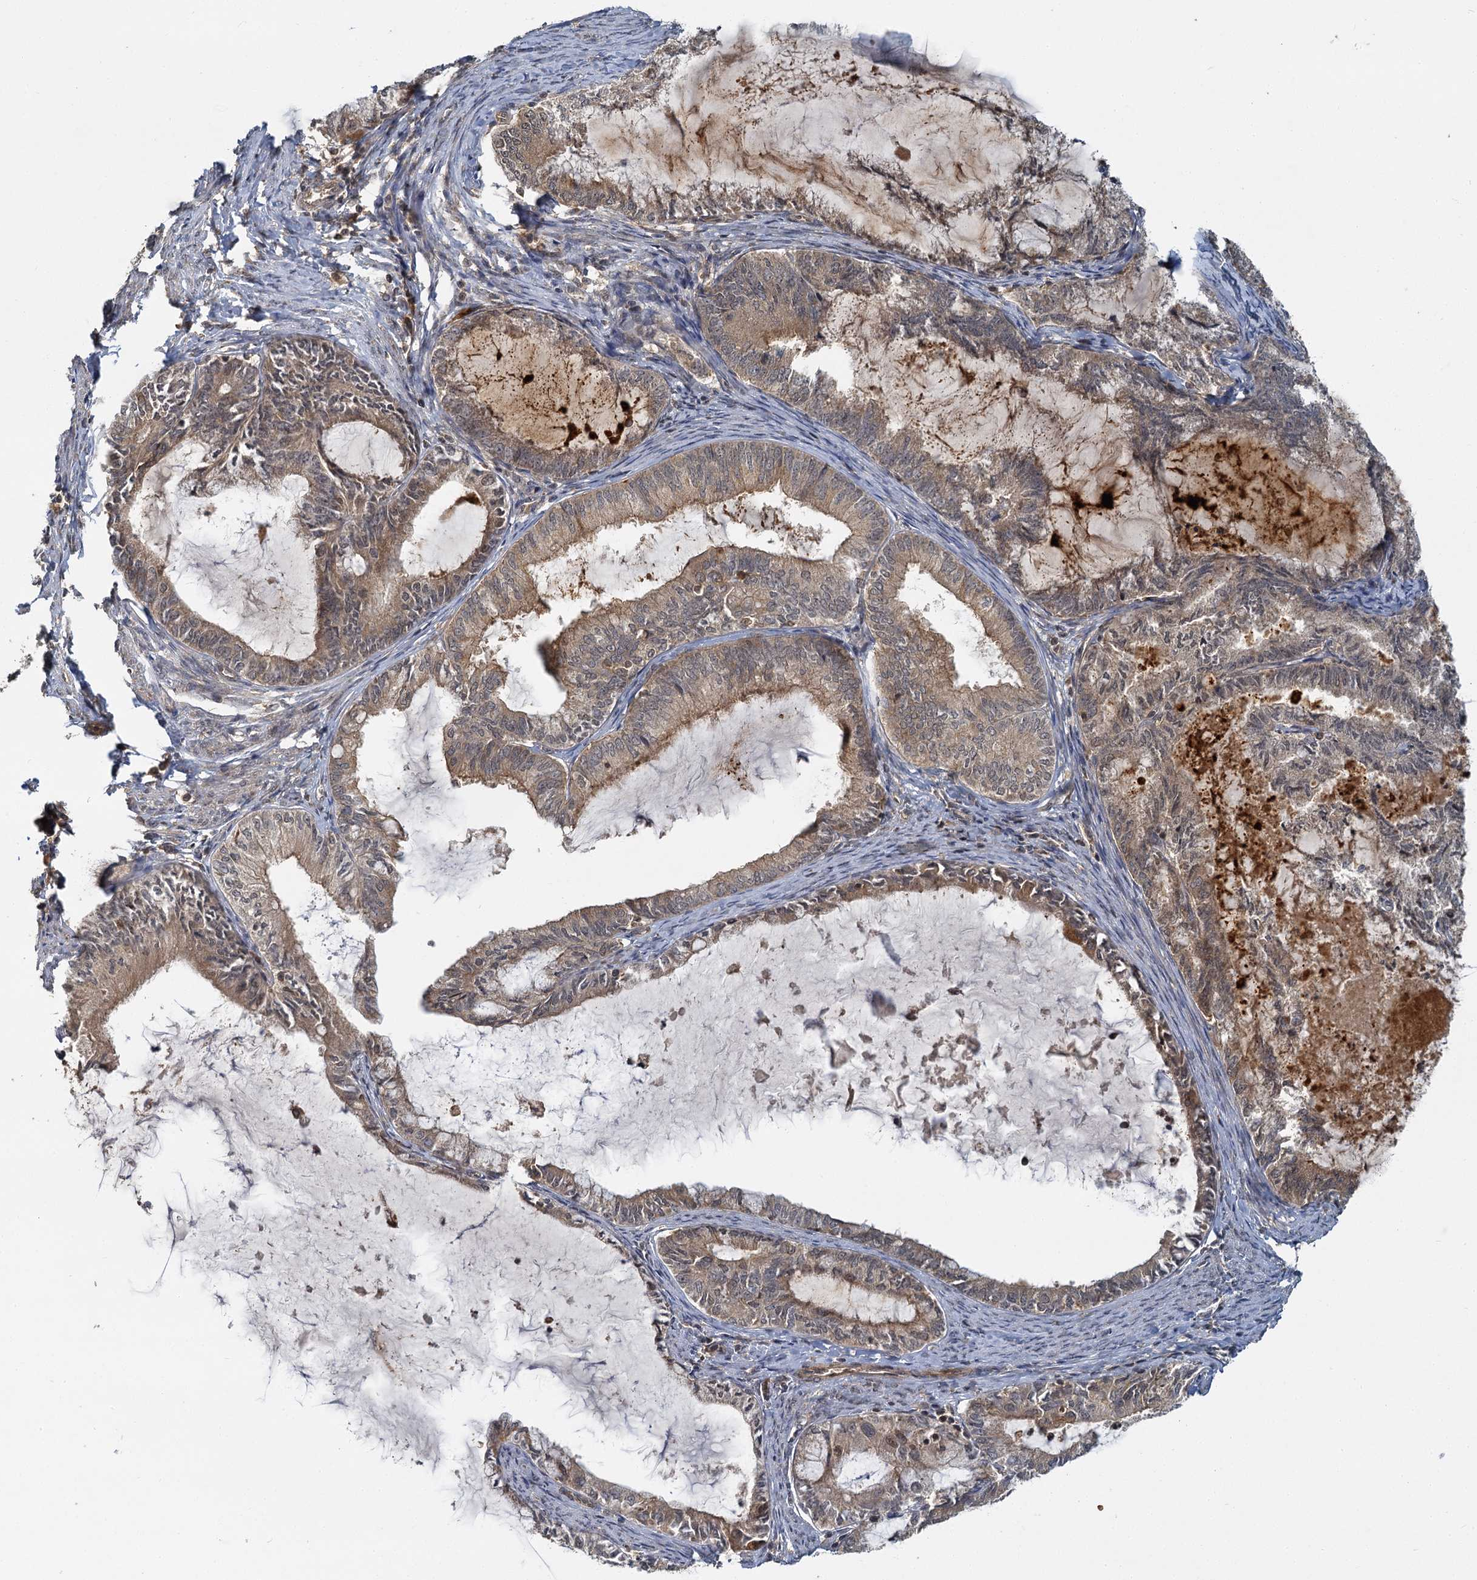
{"staining": {"intensity": "moderate", "quantity": ">75%", "location": "cytoplasmic/membranous"}, "tissue": "endometrial cancer", "cell_type": "Tumor cells", "image_type": "cancer", "snomed": [{"axis": "morphology", "description": "Adenocarcinoma, NOS"}, {"axis": "topography", "description": "Endometrium"}], "caption": "Moderate cytoplasmic/membranous positivity is seen in approximately >75% of tumor cells in adenocarcinoma (endometrial). (IHC, brightfield microscopy, high magnification).", "gene": "ZNF549", "patient": {"sex": "female", "age": 86}}